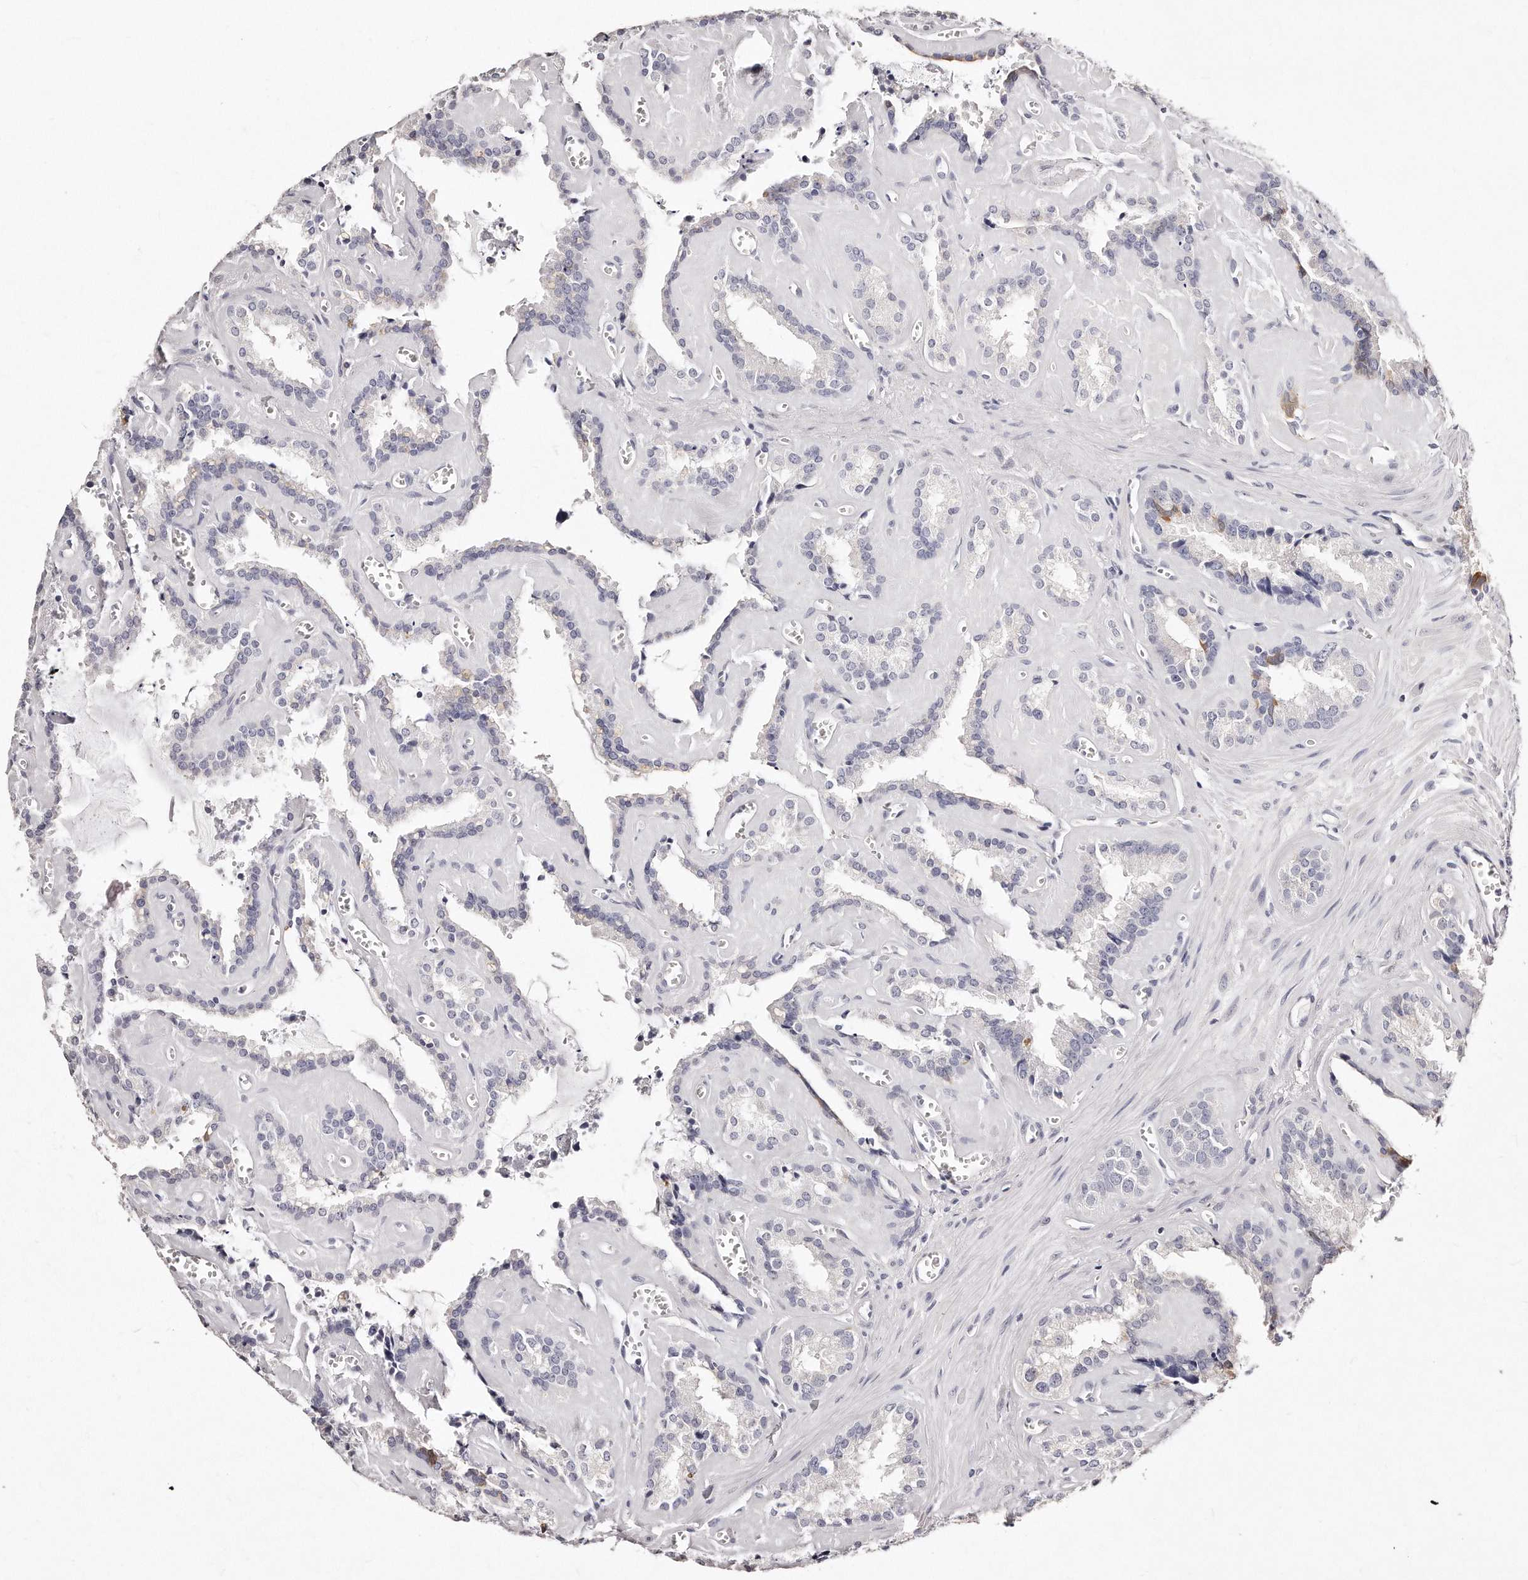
{"staining": {"intensity": "negative", "quantity": "none", "location": "none"}, "tissue": "seminal vesicle", "cell_type": "Glandular cells", "image_type": "normal", "snomed": [{"axis": "morphology", "description": "Normal tissue, NOS"}, {"axis": "topography", "description": "Prostate"}, {"axis": "topography", "description": "Seminal veicle"}], "caption": "Normal seminal vesicle was stained to show a protein in brown. There is no significant staining in glandular cells. (Immunohistochemistry, brightfield microscopy, high magnification).", "gene": "GDA", "patient": {"sex": "male", "age": 59}}